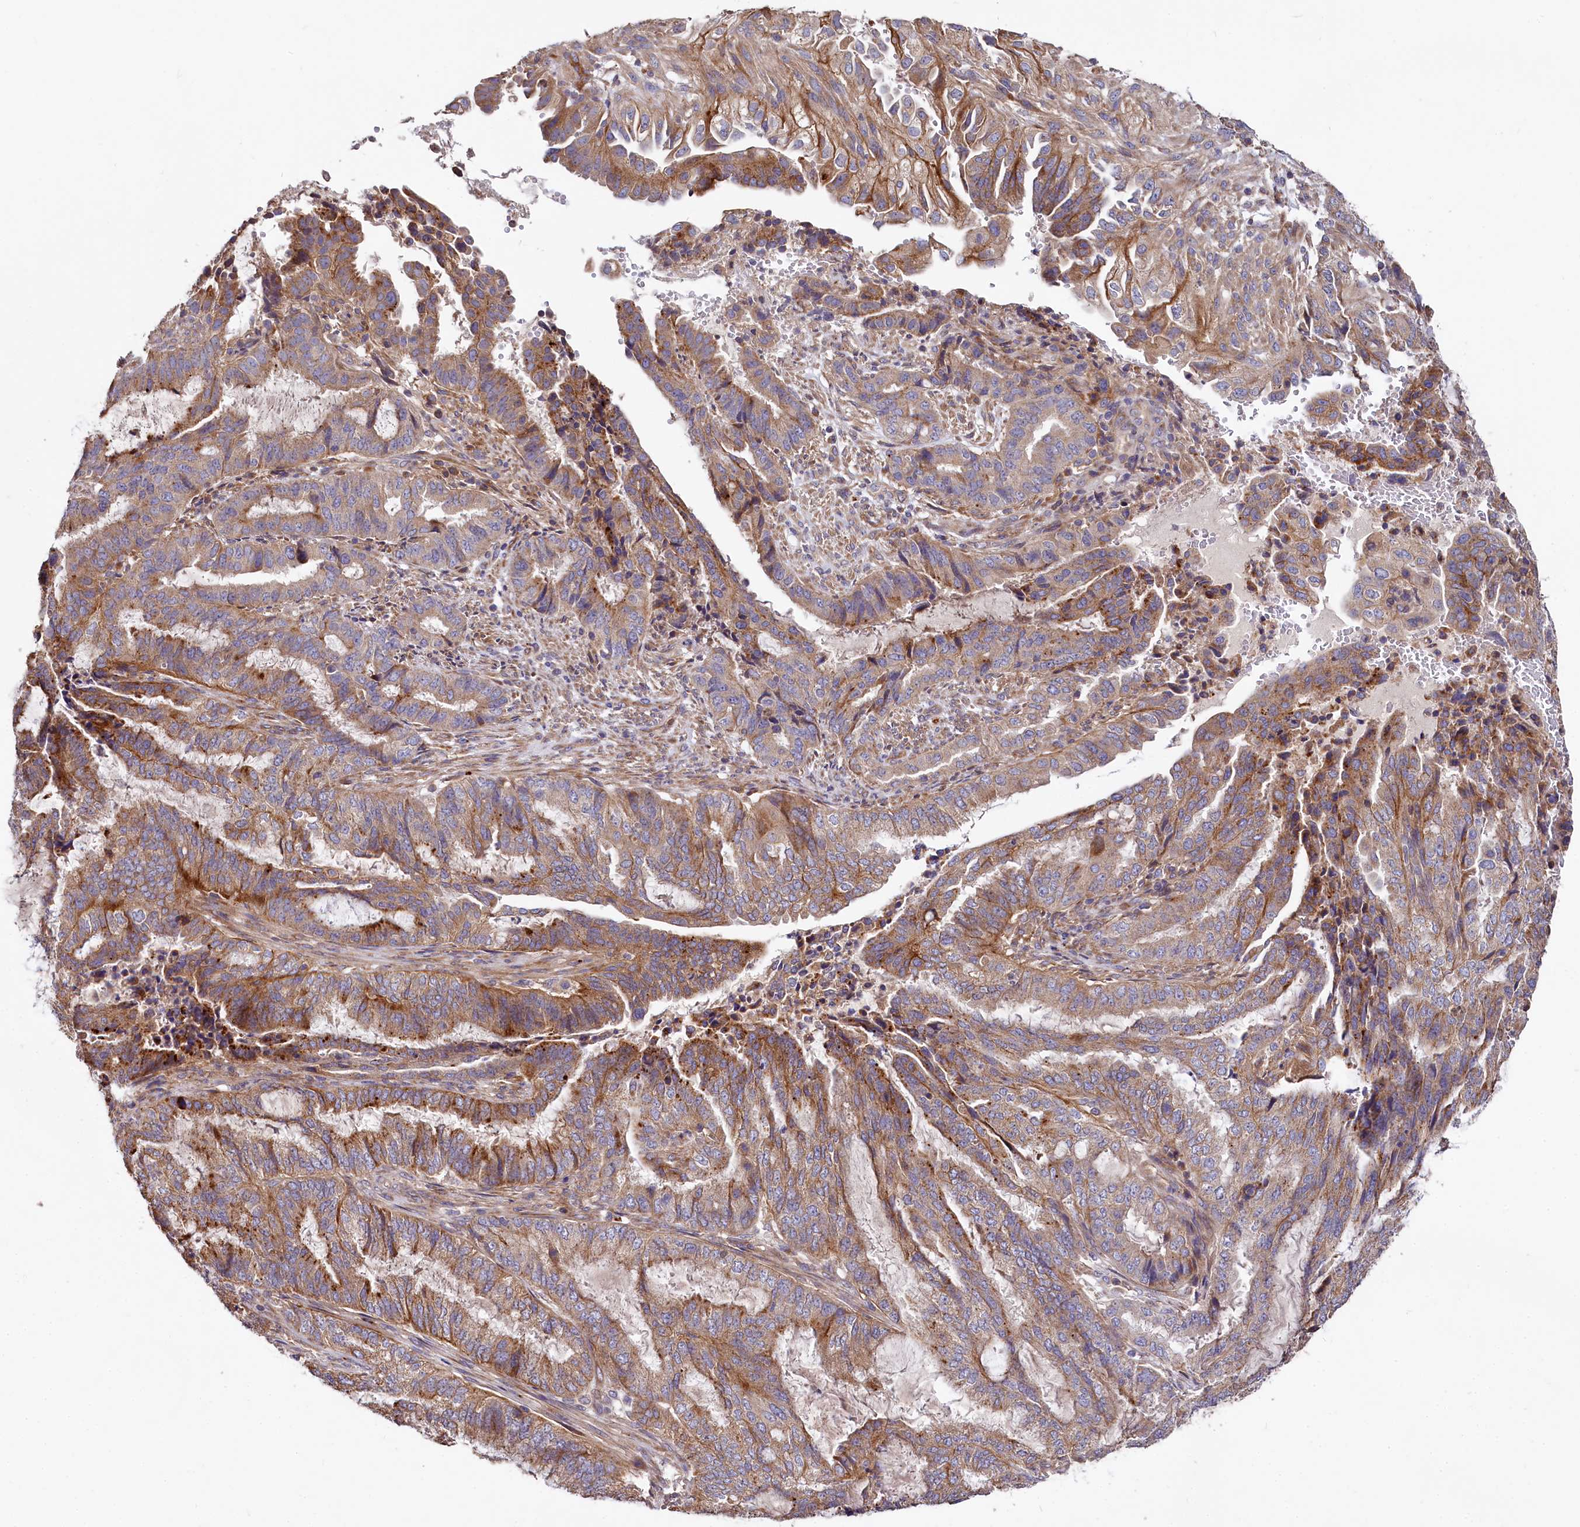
{"staining": {"intensity": "moderate", "quantity": ">75%", "location": "cytoplasmic/membranous"}, "tissue": "endometrial cancer", "cell_type": "Tumor cells", "image_type": "cancer", "snomed": [{"axis": "morphology", "description": "Adenocarcinoma, NOS"}, {"axis": "topography", "description": "Endometrium"}], "caption": "Brown immunohistochemical staining in endometrial cancer displays moderate cytoplasmic/membranous staining in approximately >75% of tumor cells.", "gene": "SPRYD3", "patient": {"sex": "female", "age": 51}}